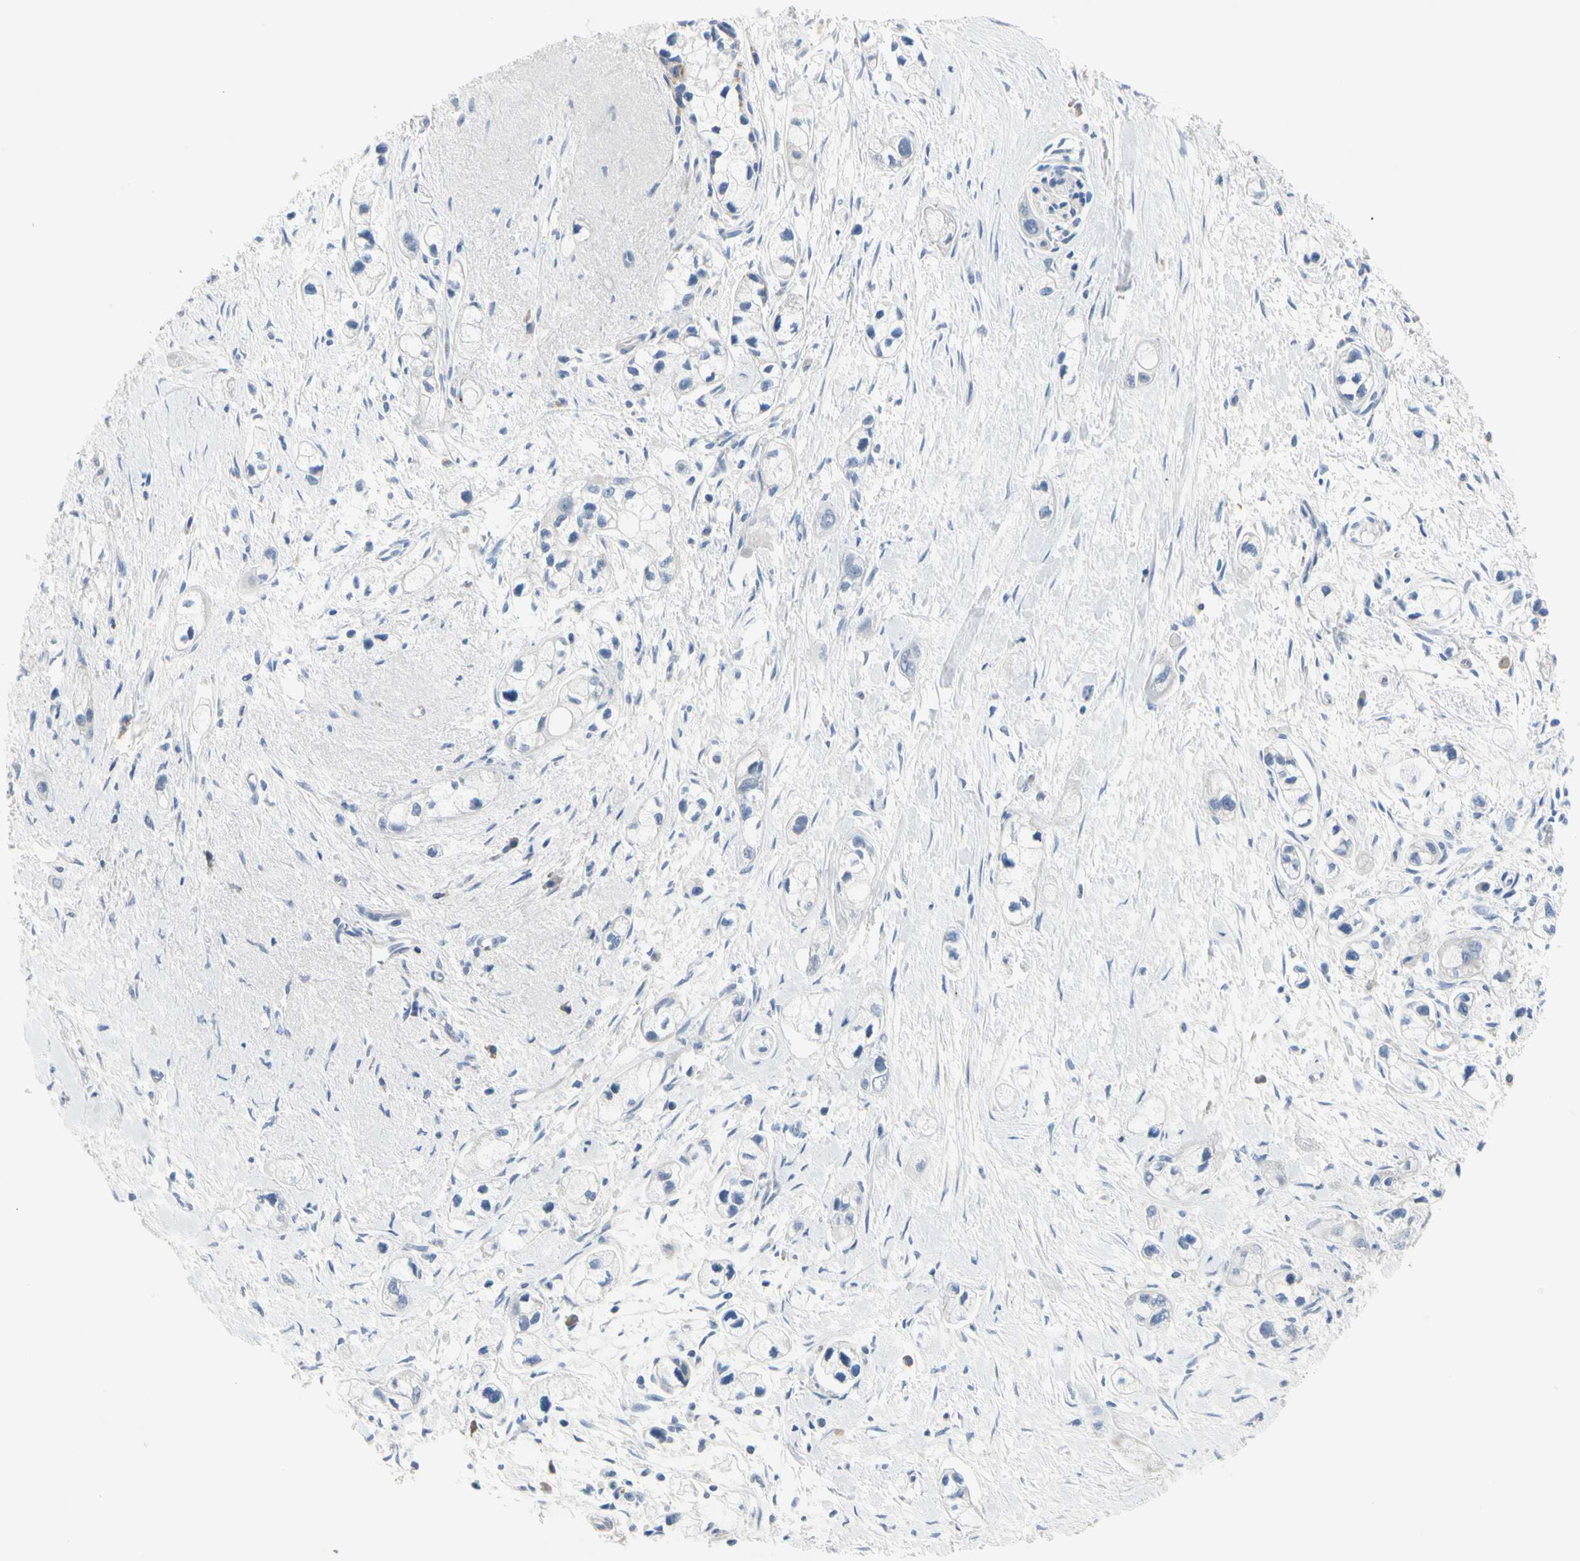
{"staining": {"intensity": "negative", "quantity": "none", "location": "none"}, "tissue": "pancreatic cancer", "cell_type": "Tumor cells", "image_type": "cancer", "snomed": [{"axis": "morphology", "description": "Adenocarcinoma, NOS"}, {"axis": "topography", "description": "Pancreas"}], "caption": "A photomicrograph of human adenocarcinoma (pancreatic) is negative for staining in tumor cells.", "gene": "RETSAT", "patient": {"sex": "male", "age": 74}}